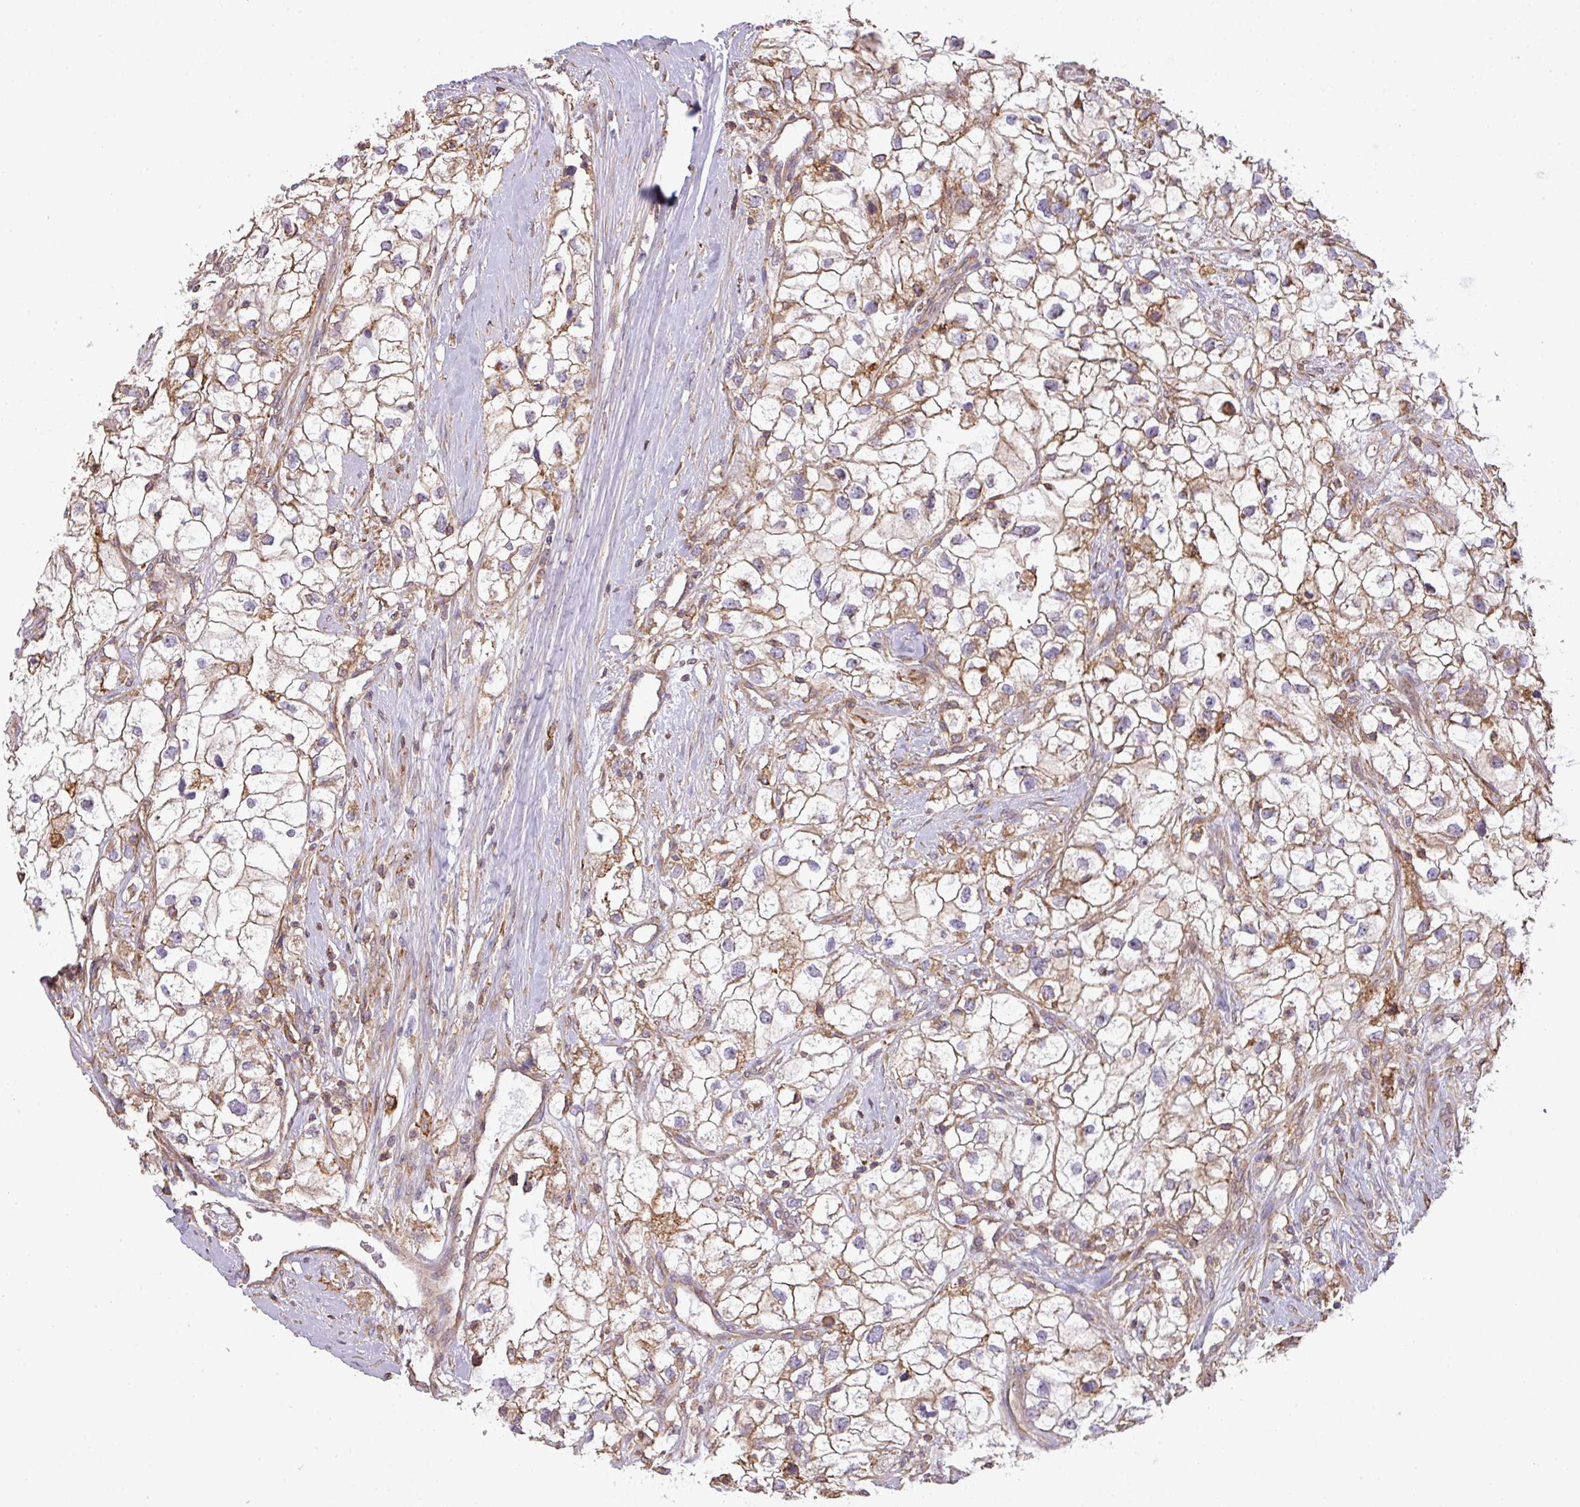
{"staining": {"intensity": "moderate", "quantity": "25%-75%", "location": "cytoplasmic/membranous"}, "tissue": "renal cancer", "cell_type": "Tumor cells", "image_type": "cancer", "snomed": [{"axis": "morphology", "description": "Adenocarcinoma, NOS"}, {"axis": "topography", "description": "Kidney"}], "caption": "Brown immunohistochemical staining in human renal cancer reveals moderate cytoplasmic/membranous expression in about 25%-75% of tumor cells.", "gene": "LRRC41", "patient": {"sex": "male", "age": 59}}